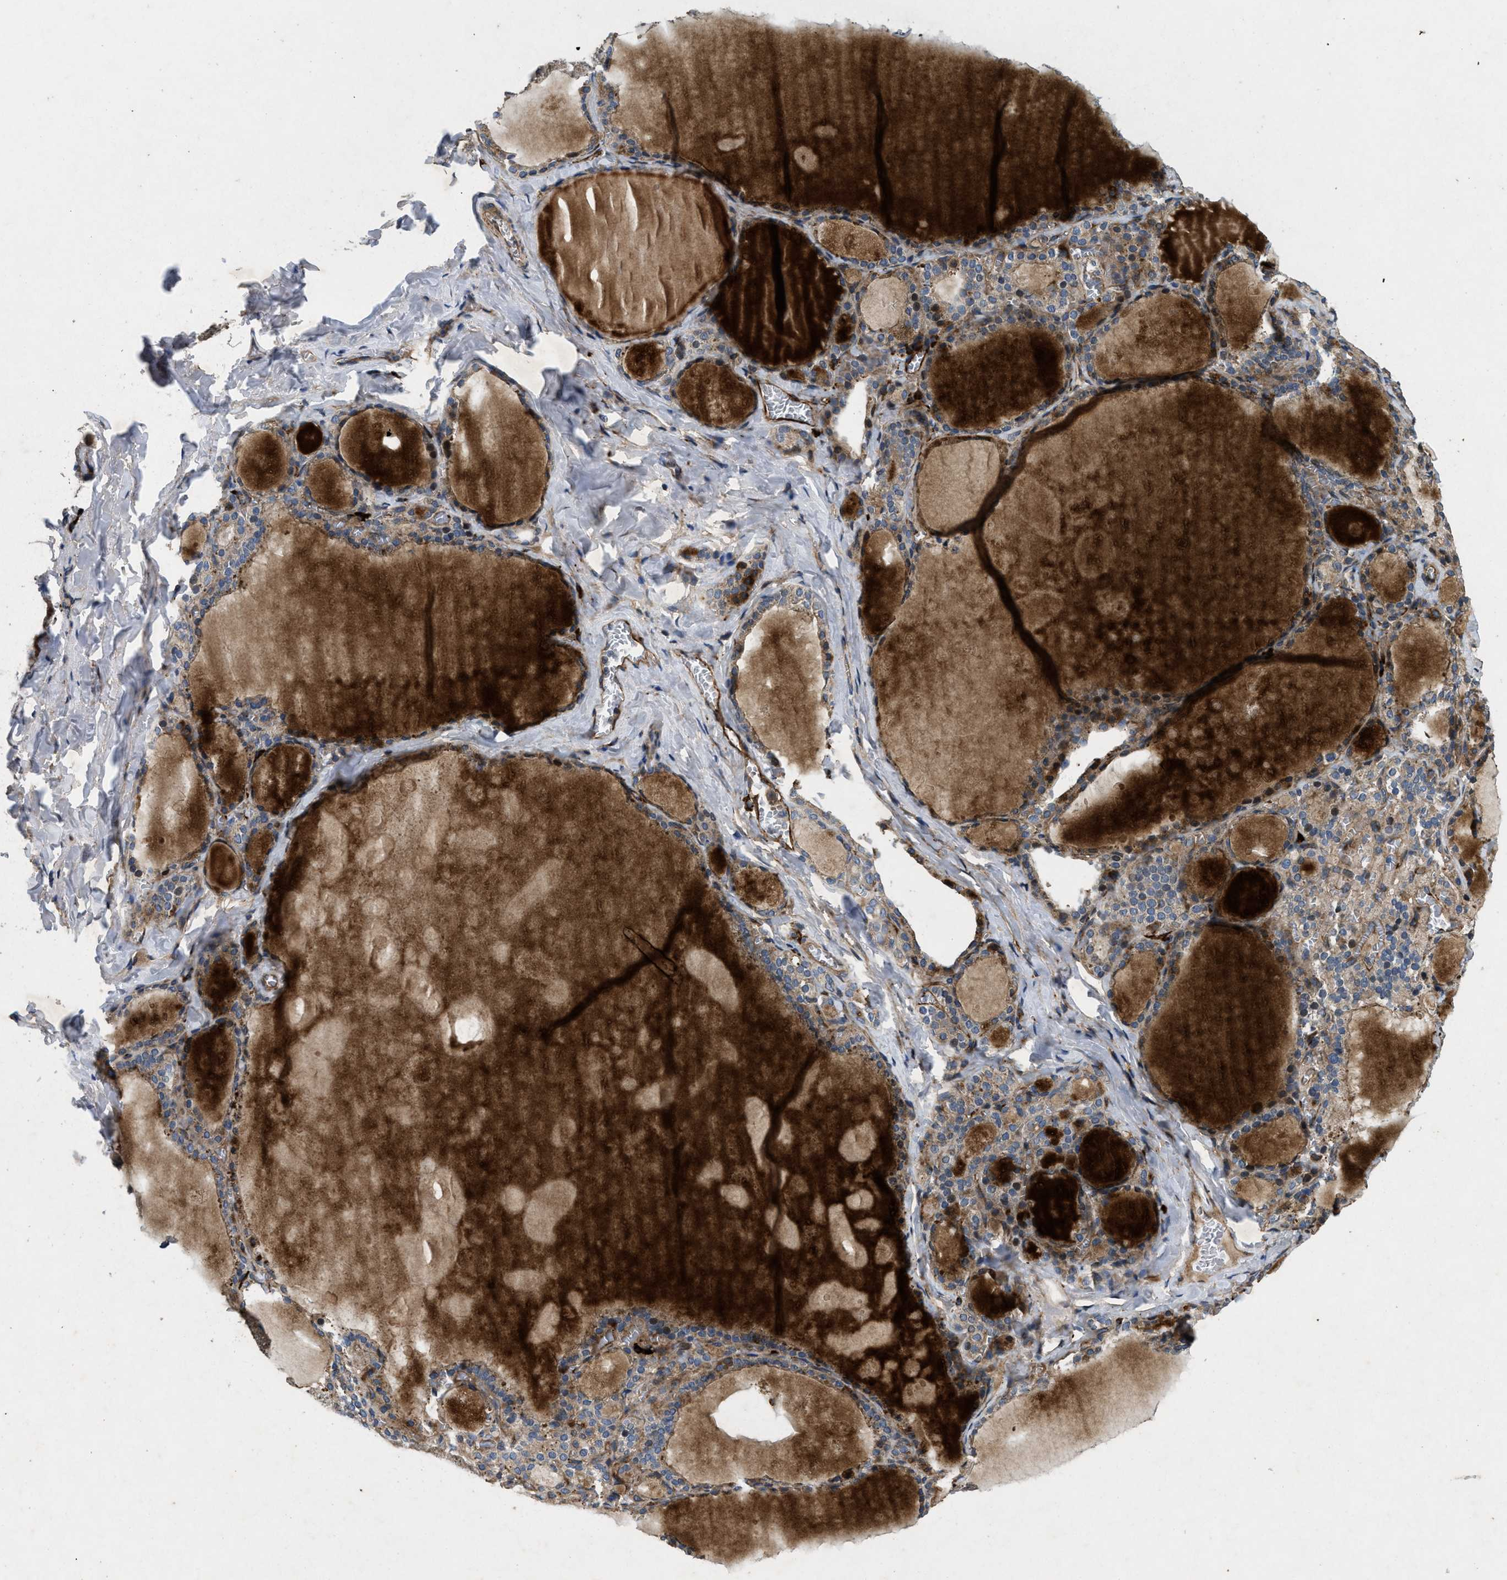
{"staining": {"intensity": "moderate", "quantity": ">75%", "location": "cytoplasmic/membranous"}, "tissue": "thyroid gland", "cell_type": "Glandular cells", "image_type": "normal", "snomed": [{"axis": "morphology", "description": "Normal tissue, NOS"}, {"axis": "topography", "description": "Thyroid gland"}], "caption": "A brown stain highlights moderate cytoplasmic/membranous staining of a protein in glandular cells of unremarkable thyroid gland.", "gene": "HSPA12B", "patient": {"sex": "male", "age": 56}}